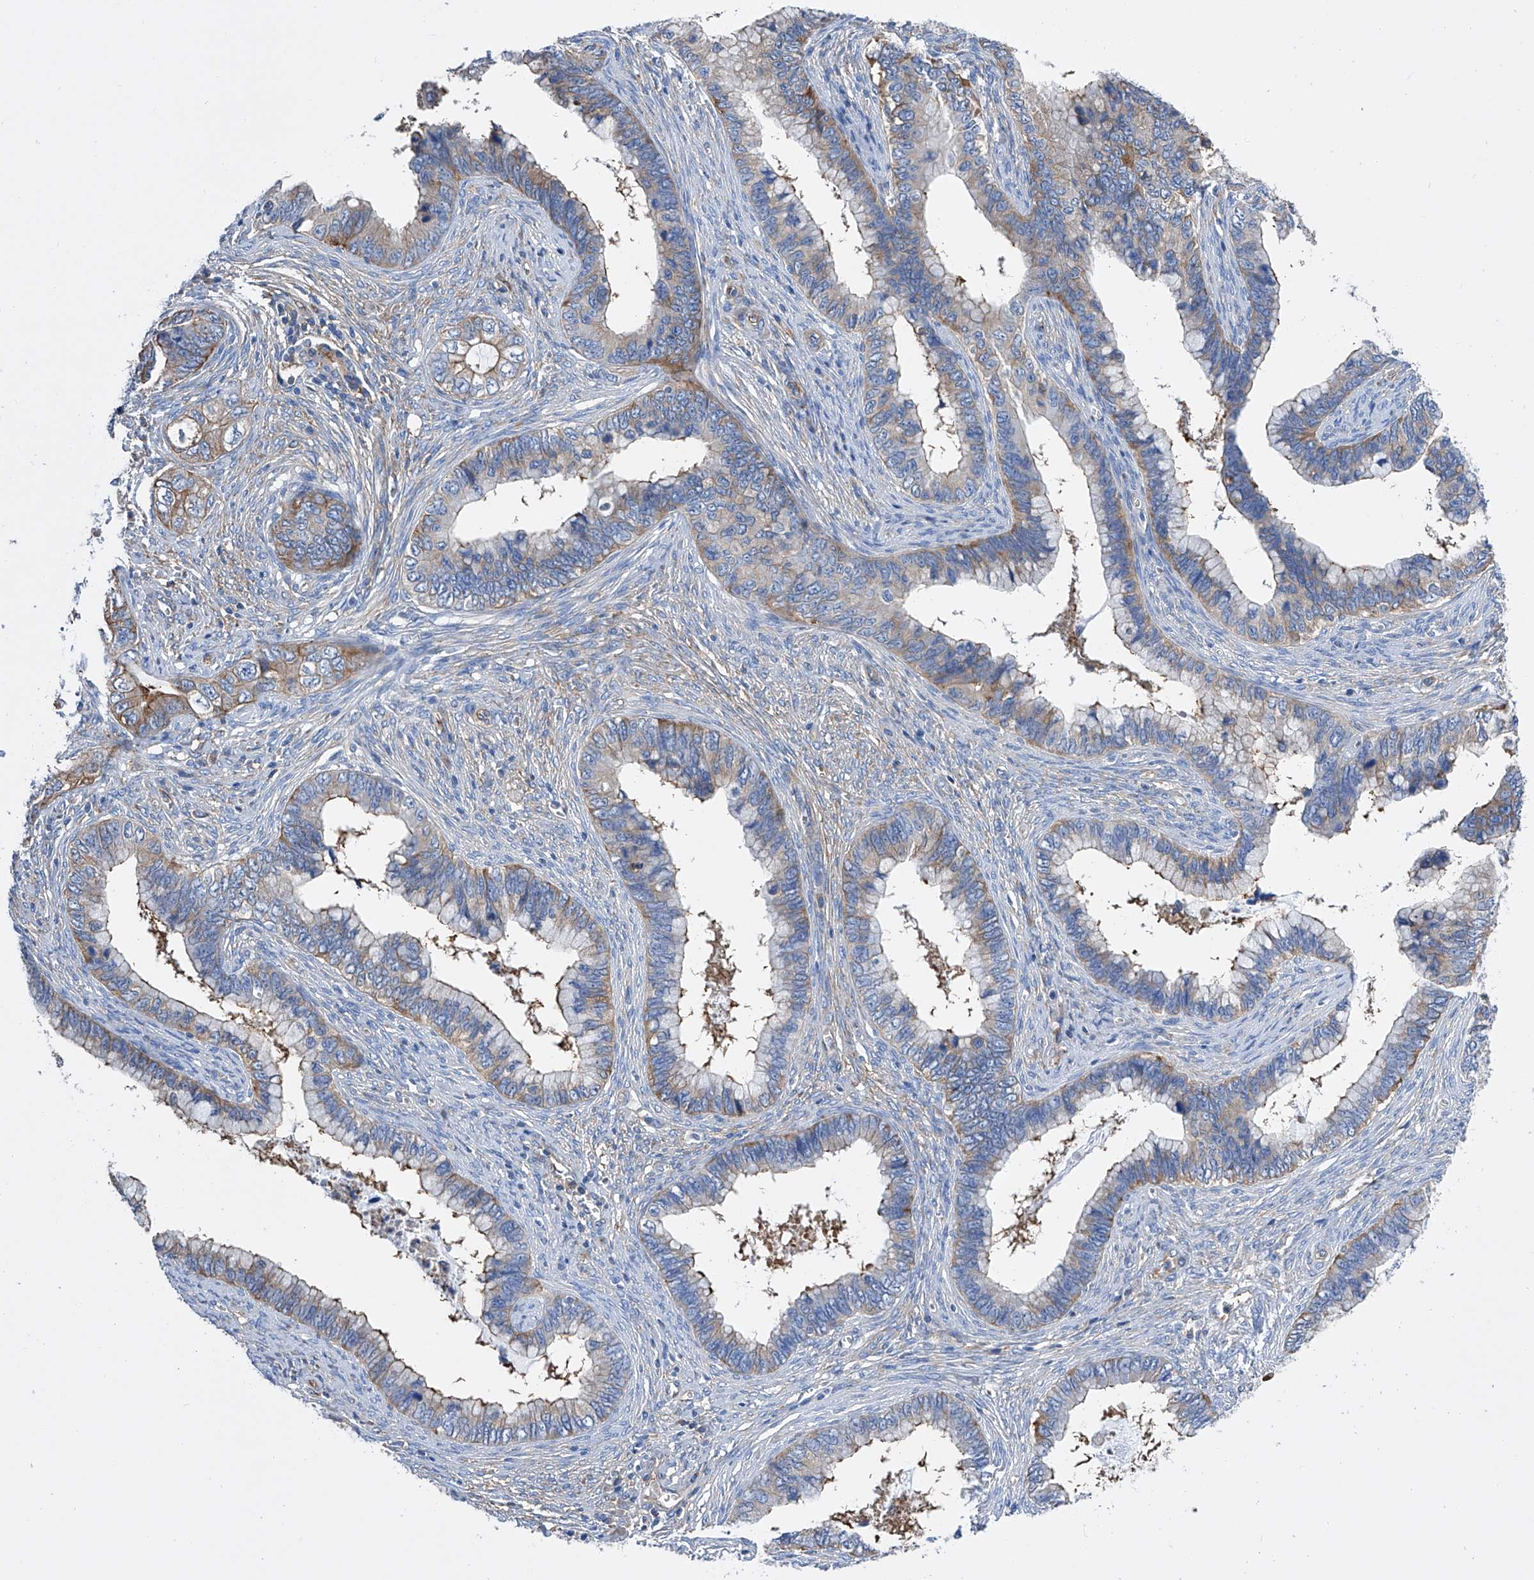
{"staining": {"intensity": "moderate", "quantity": "<25%", "location": "cytoplasmic/membranous"}, "tissue": "cervical cancer", "cell_type": "Tumor cells", "image_type": "cancer", "snomed": [{"axis": "morphology", "description": "Adenocarcinoma, NOS"}, {"axis": "topography", "description": "Cervix"}], "caption": "An immunohistochemistry image of neoplastic tissue is shown. Protein staining in brown labels moderate cytoplasmic/membranous positivity in cervical cancer within tumor cells. The protein of interest is shown in brown color, while the nuclei are stained blue.", "gene": "GPT", "patient": {"sex": "female", "age": 44}}